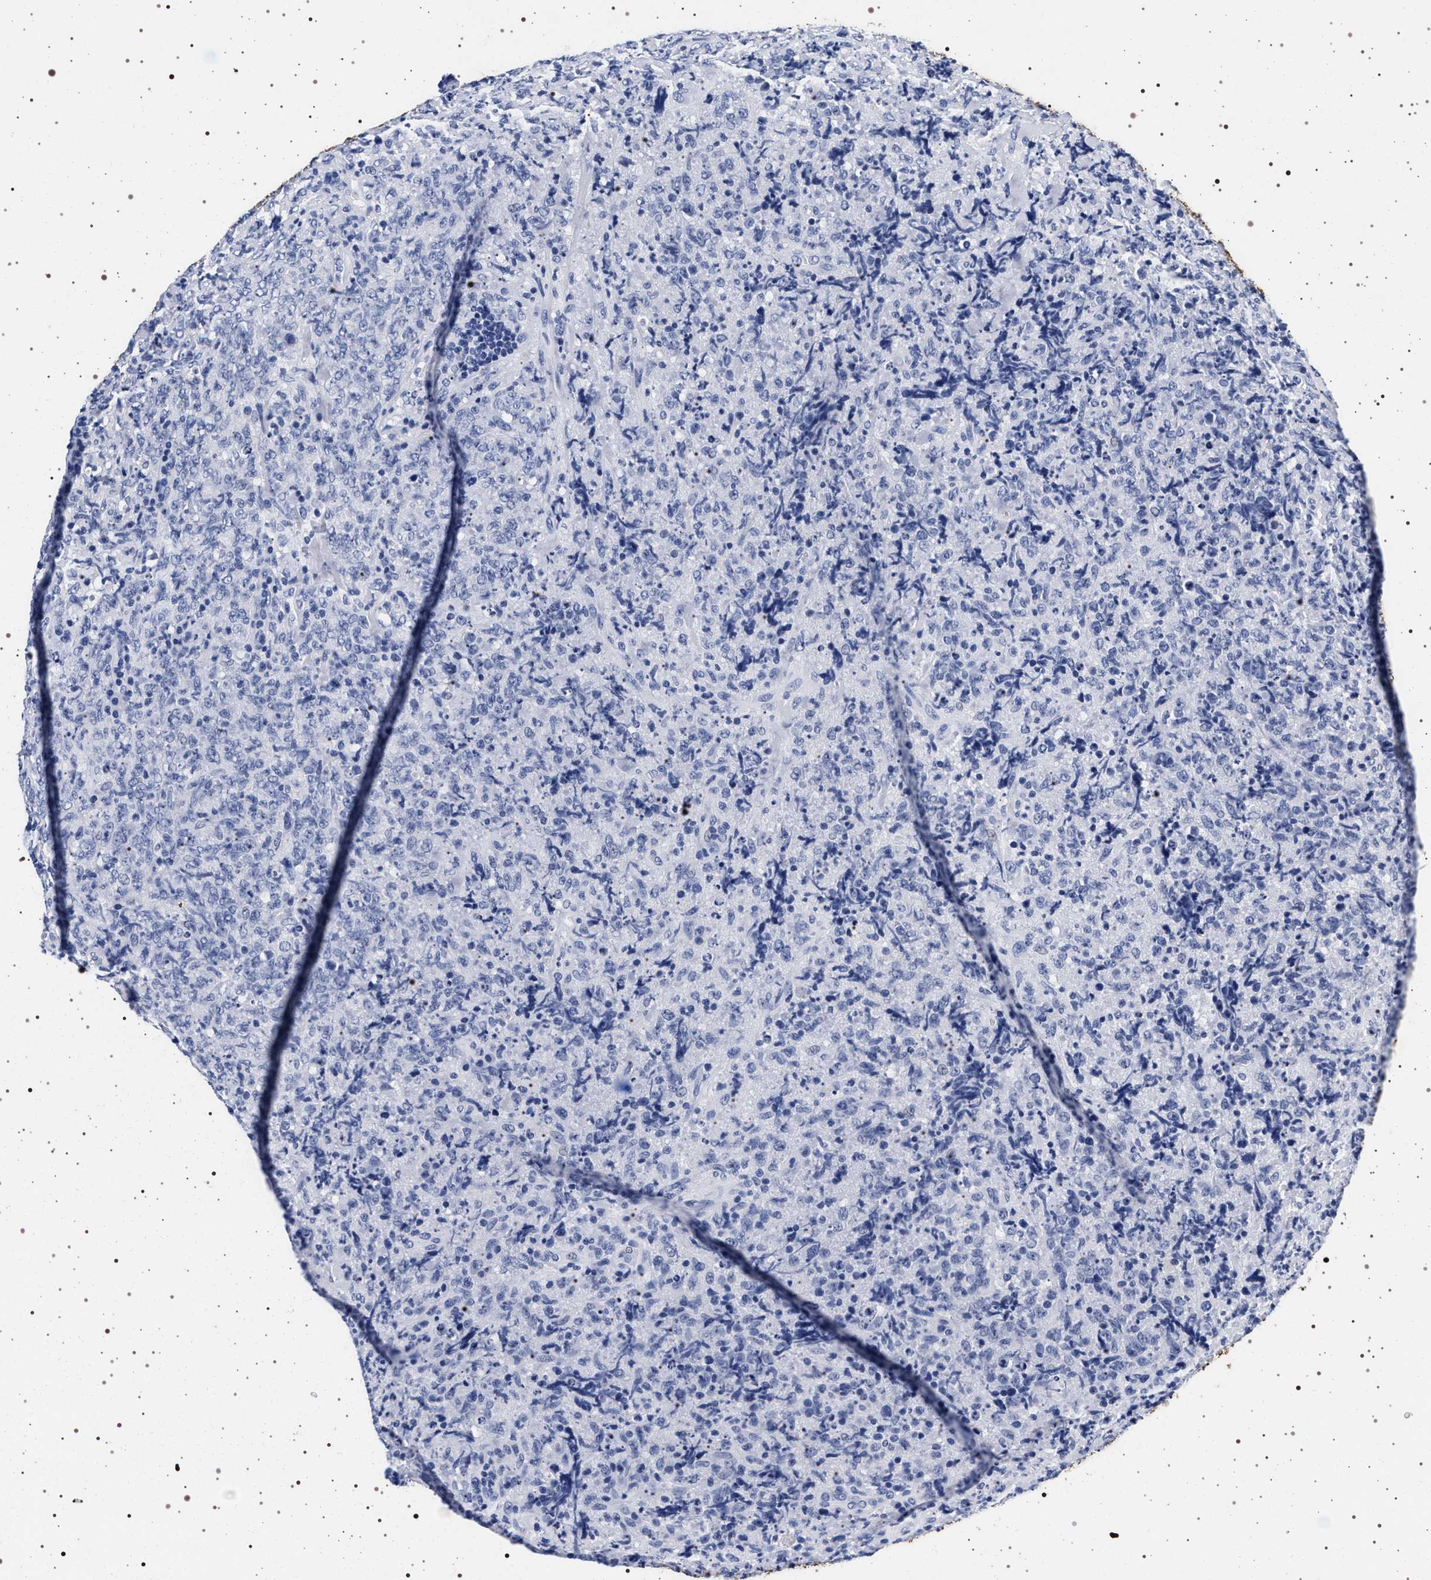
{"staining": {"intensity": "negative", "quantity": "none", "location": "none"}, "tissue": "lymphoma", "cell_type": "Tumor cells", "image_type": "cancer", "snomed": [{"axis": "morphology", "description": "Malignant lymphoma, non-Hodgkin's type, High grade"}, {"axis": "topography", "description": "Tonsil"}], "caption": "The micrograph shows no significant staining in tumor cells of malignant lymphoma, non-Hodgkin's type (high-grade).", "gene": "SYN1", "patient": {"sex": "female", "age": 36}}